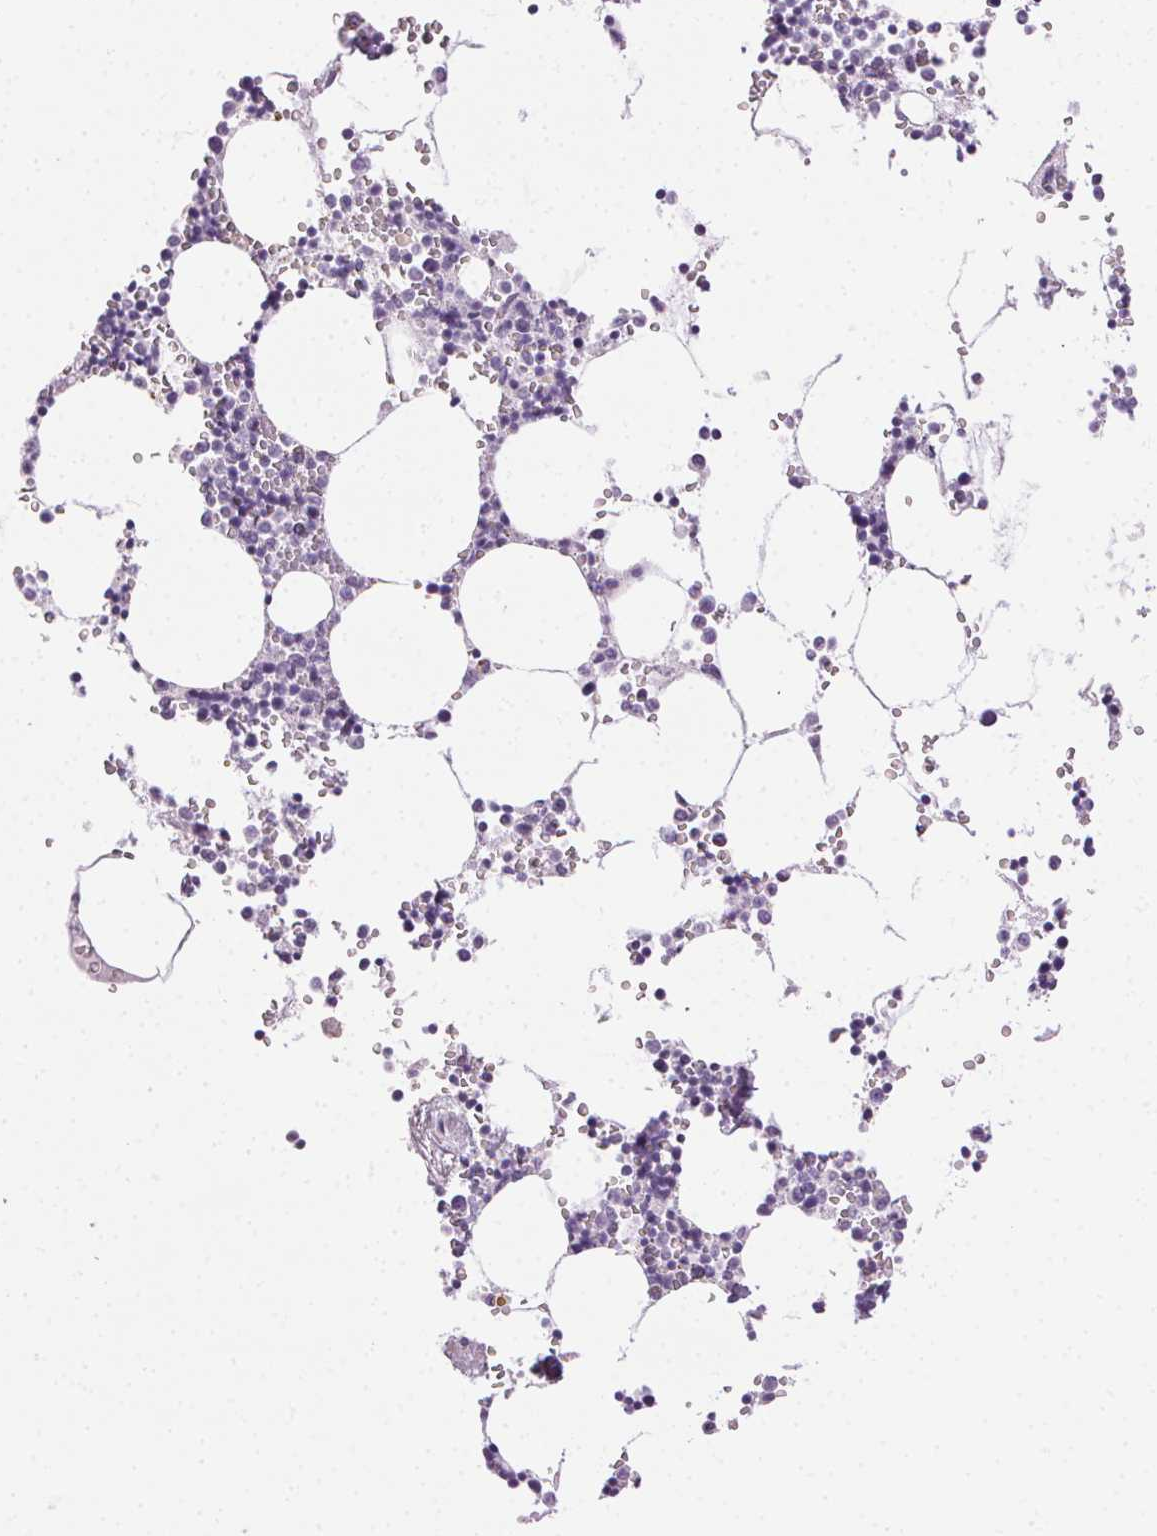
{"staining": {"intensity": "negative", "quantity": "none", "location": "none"}, "tissue": "bone marrow", "cell_type": "Hematopoietic cells", "image_type": "normal", "snomed": [{"axis": "morphology", "description": "Normal tissue, NOS"}, {"axis": "topography", "description": "Bone marrow"}], "caption": "DAB (3,3'-diaminobenzidine) immunohistochemical staining of benign bone marrow displays no significant positivity in hematopoietic cells.", "gene": "CADPS", "patient": {"sex": "male", "age": 54}}